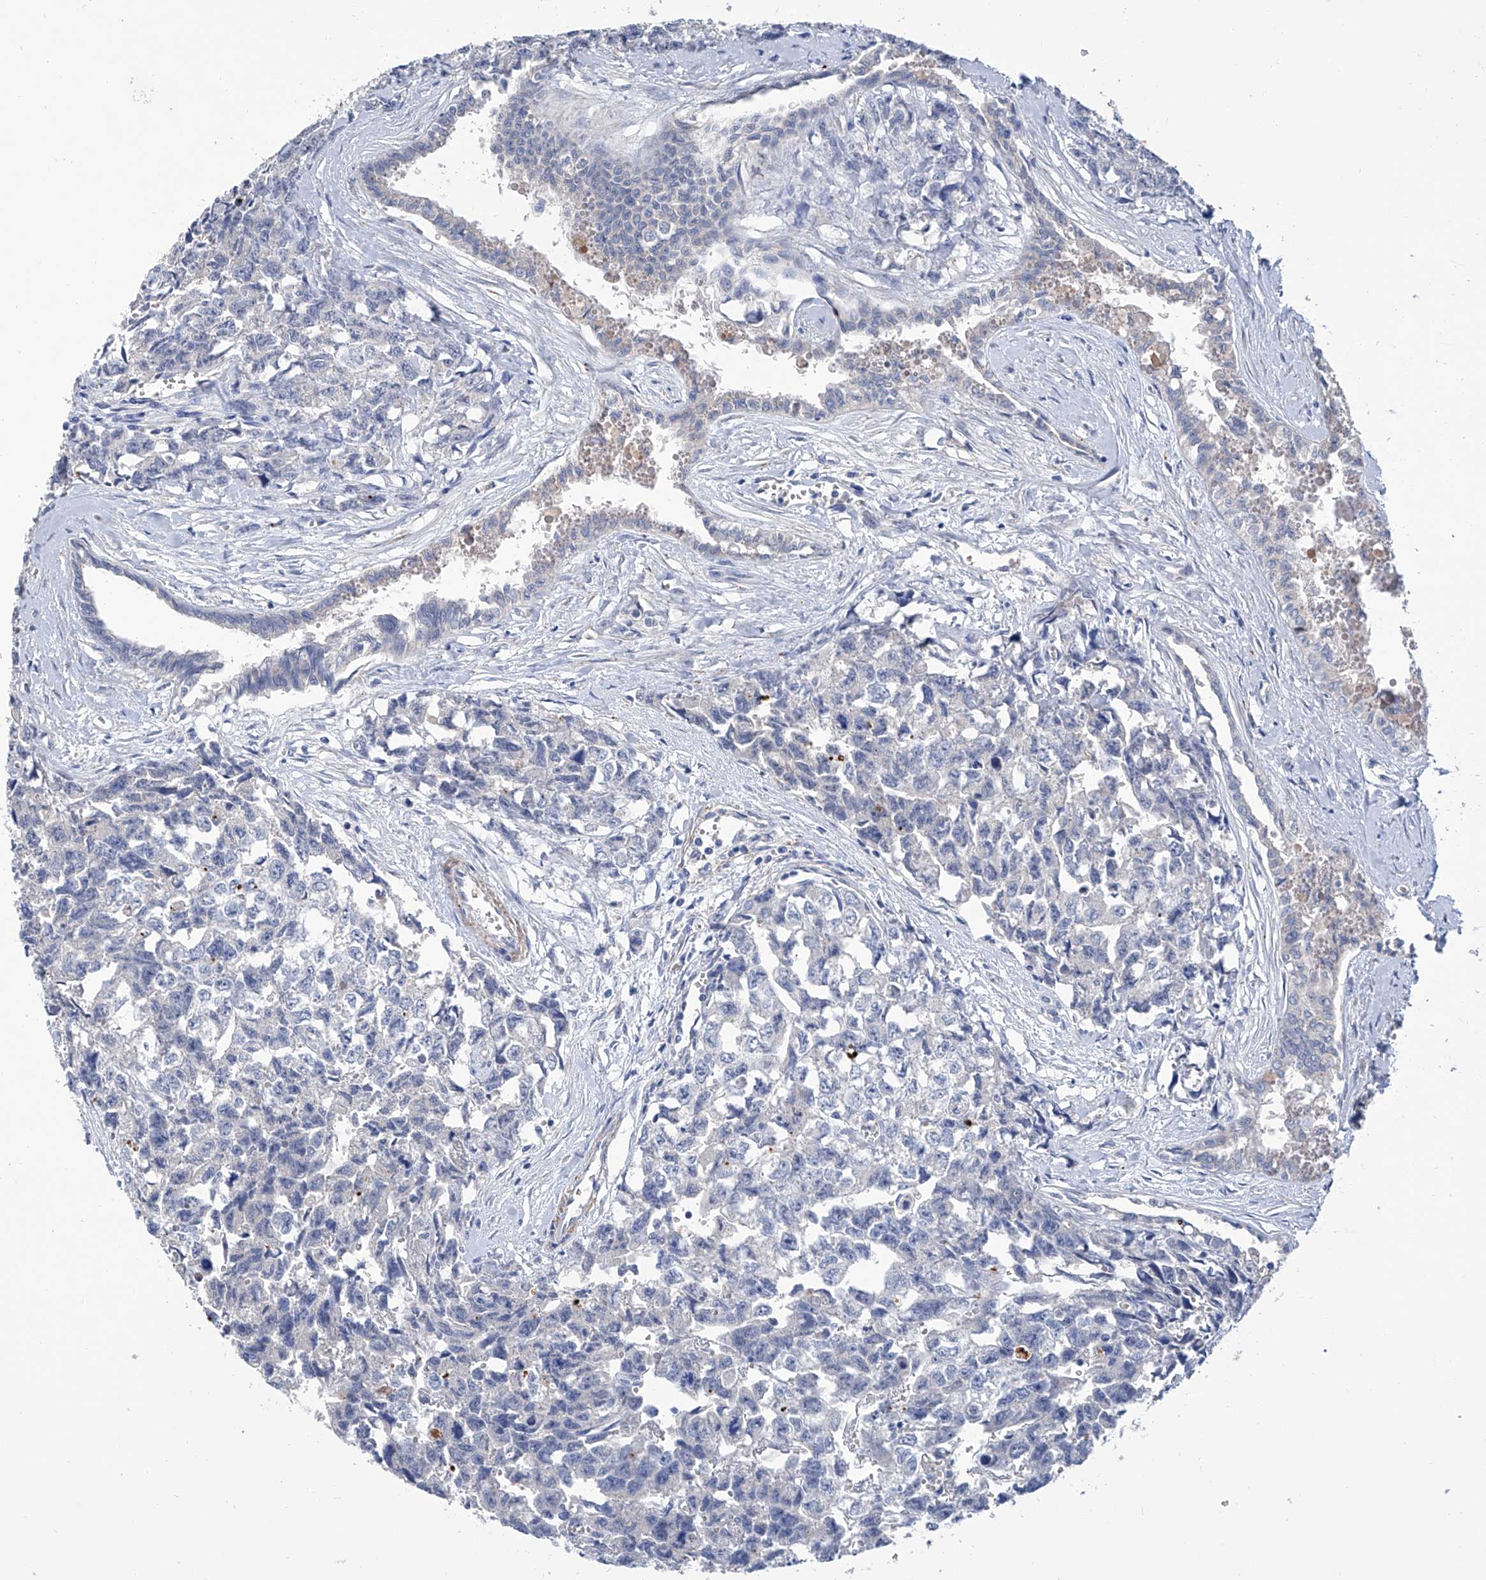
{"staining": {"intensity": "negative", "quantity": "none", "location": "none"}, "tissue": "testis cancer", "cell_type": "Tumor cells", "image_type": "cancer", "snomed": [{"axis": "morphology", "description": "Carcinoma, Embryonal, NOS"}, {"axis": "topography", "description": "Testis"}], "caption": "Immunohistochemistry (IHC) of testis cancer reveals no staining in tumor cells.", "gene": "GPT", "patient": {"sex": "male", "age": 31}}